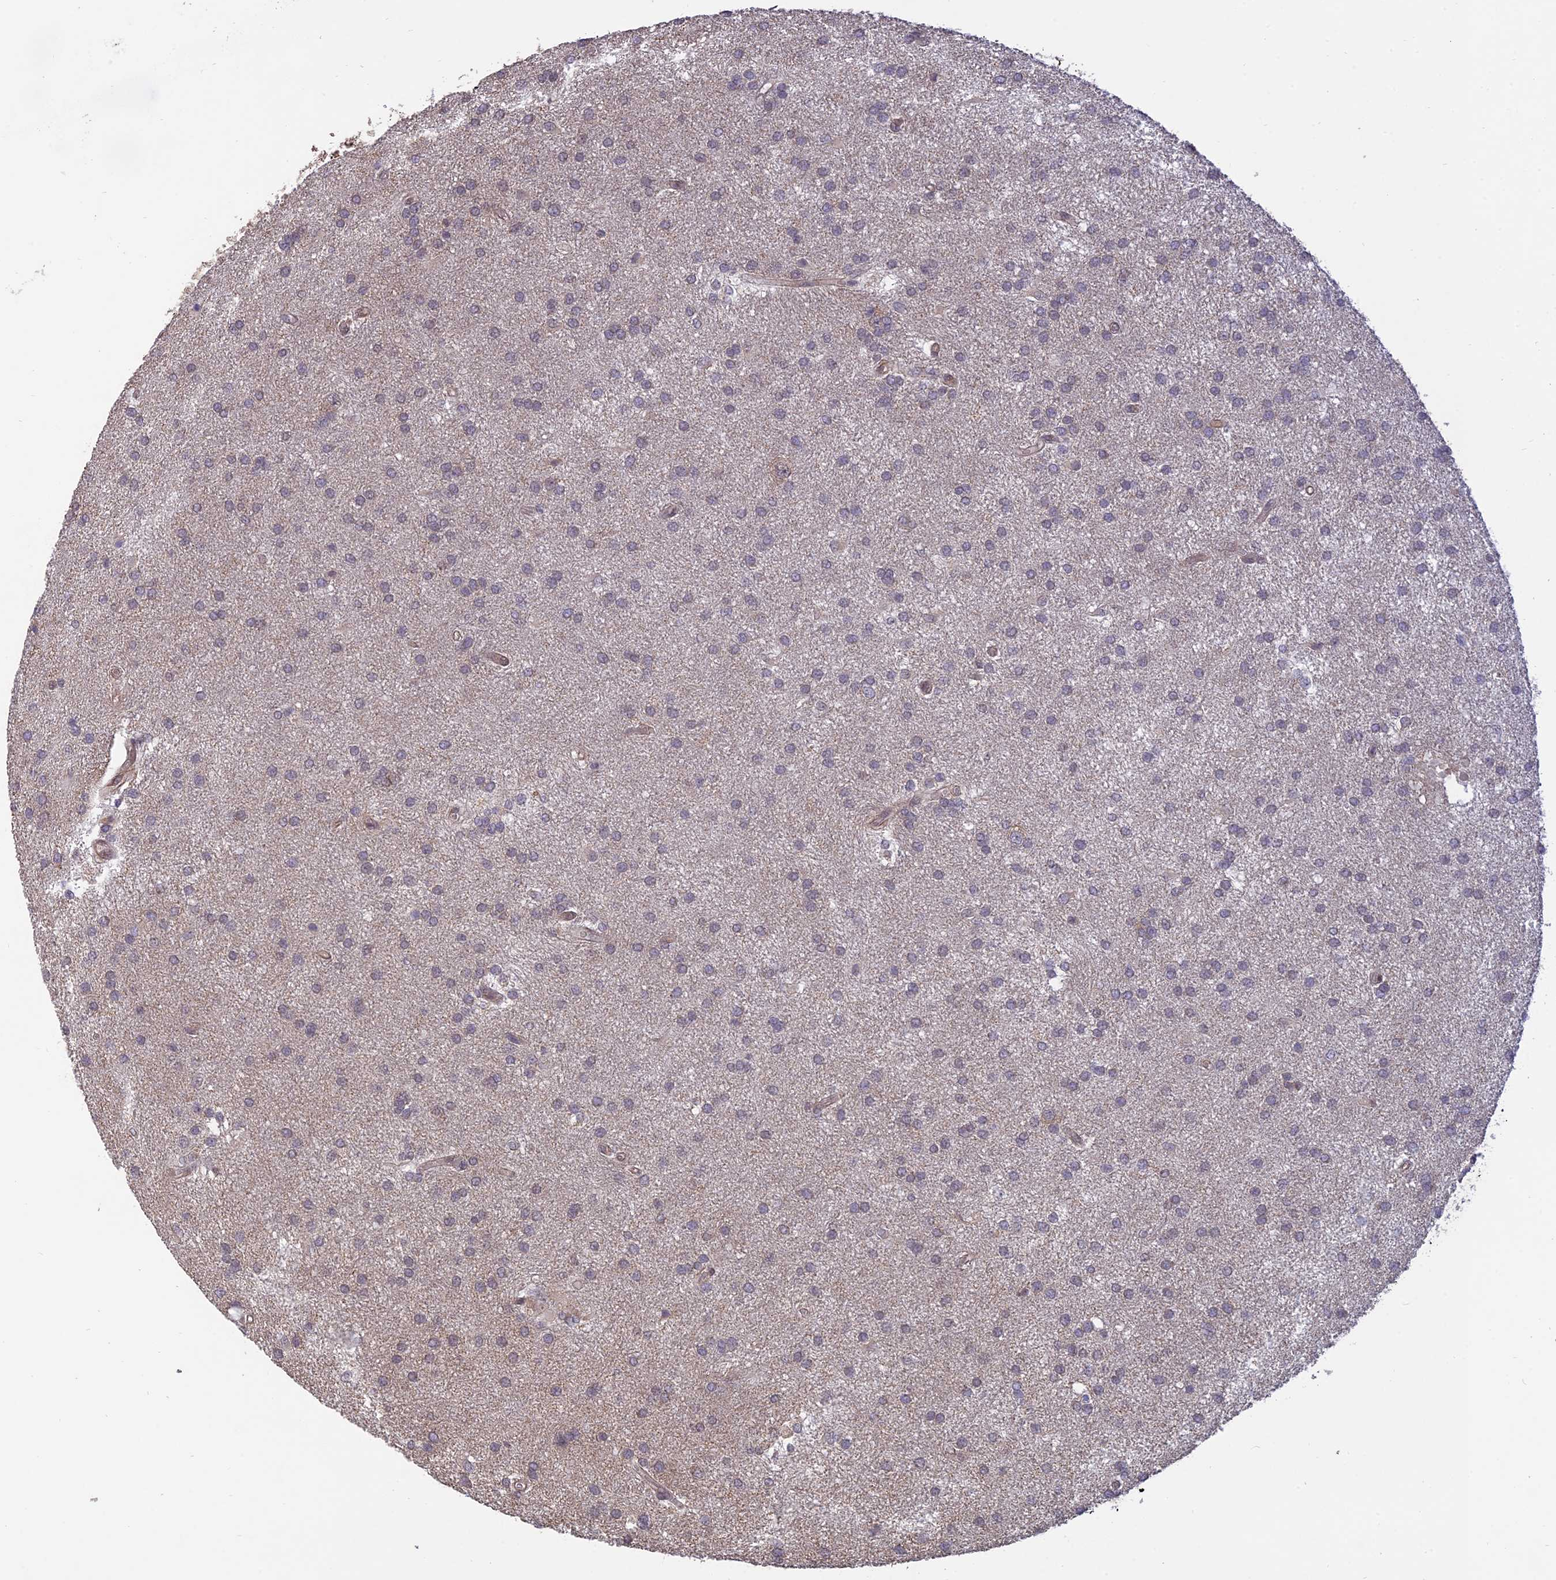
{"staining": {"intensity": "negative", "quantity": "none", "location": "none"}, "tissue": "glioma", "cell_type": "Tumor cells", "image_type": "cancer", "snomed": [{"axis": "morphology", "description": "Glioma, malignant, Low grade"}, {"axis": "topography", "description": "Brain"}], "caption": "IHC micrograph of malignant glioma (low-grade) stained for a protein (brown), which displays no expression in tumor cells.", "gene": "PAGR1", "patient": {"sex": "male", "age": 66}}